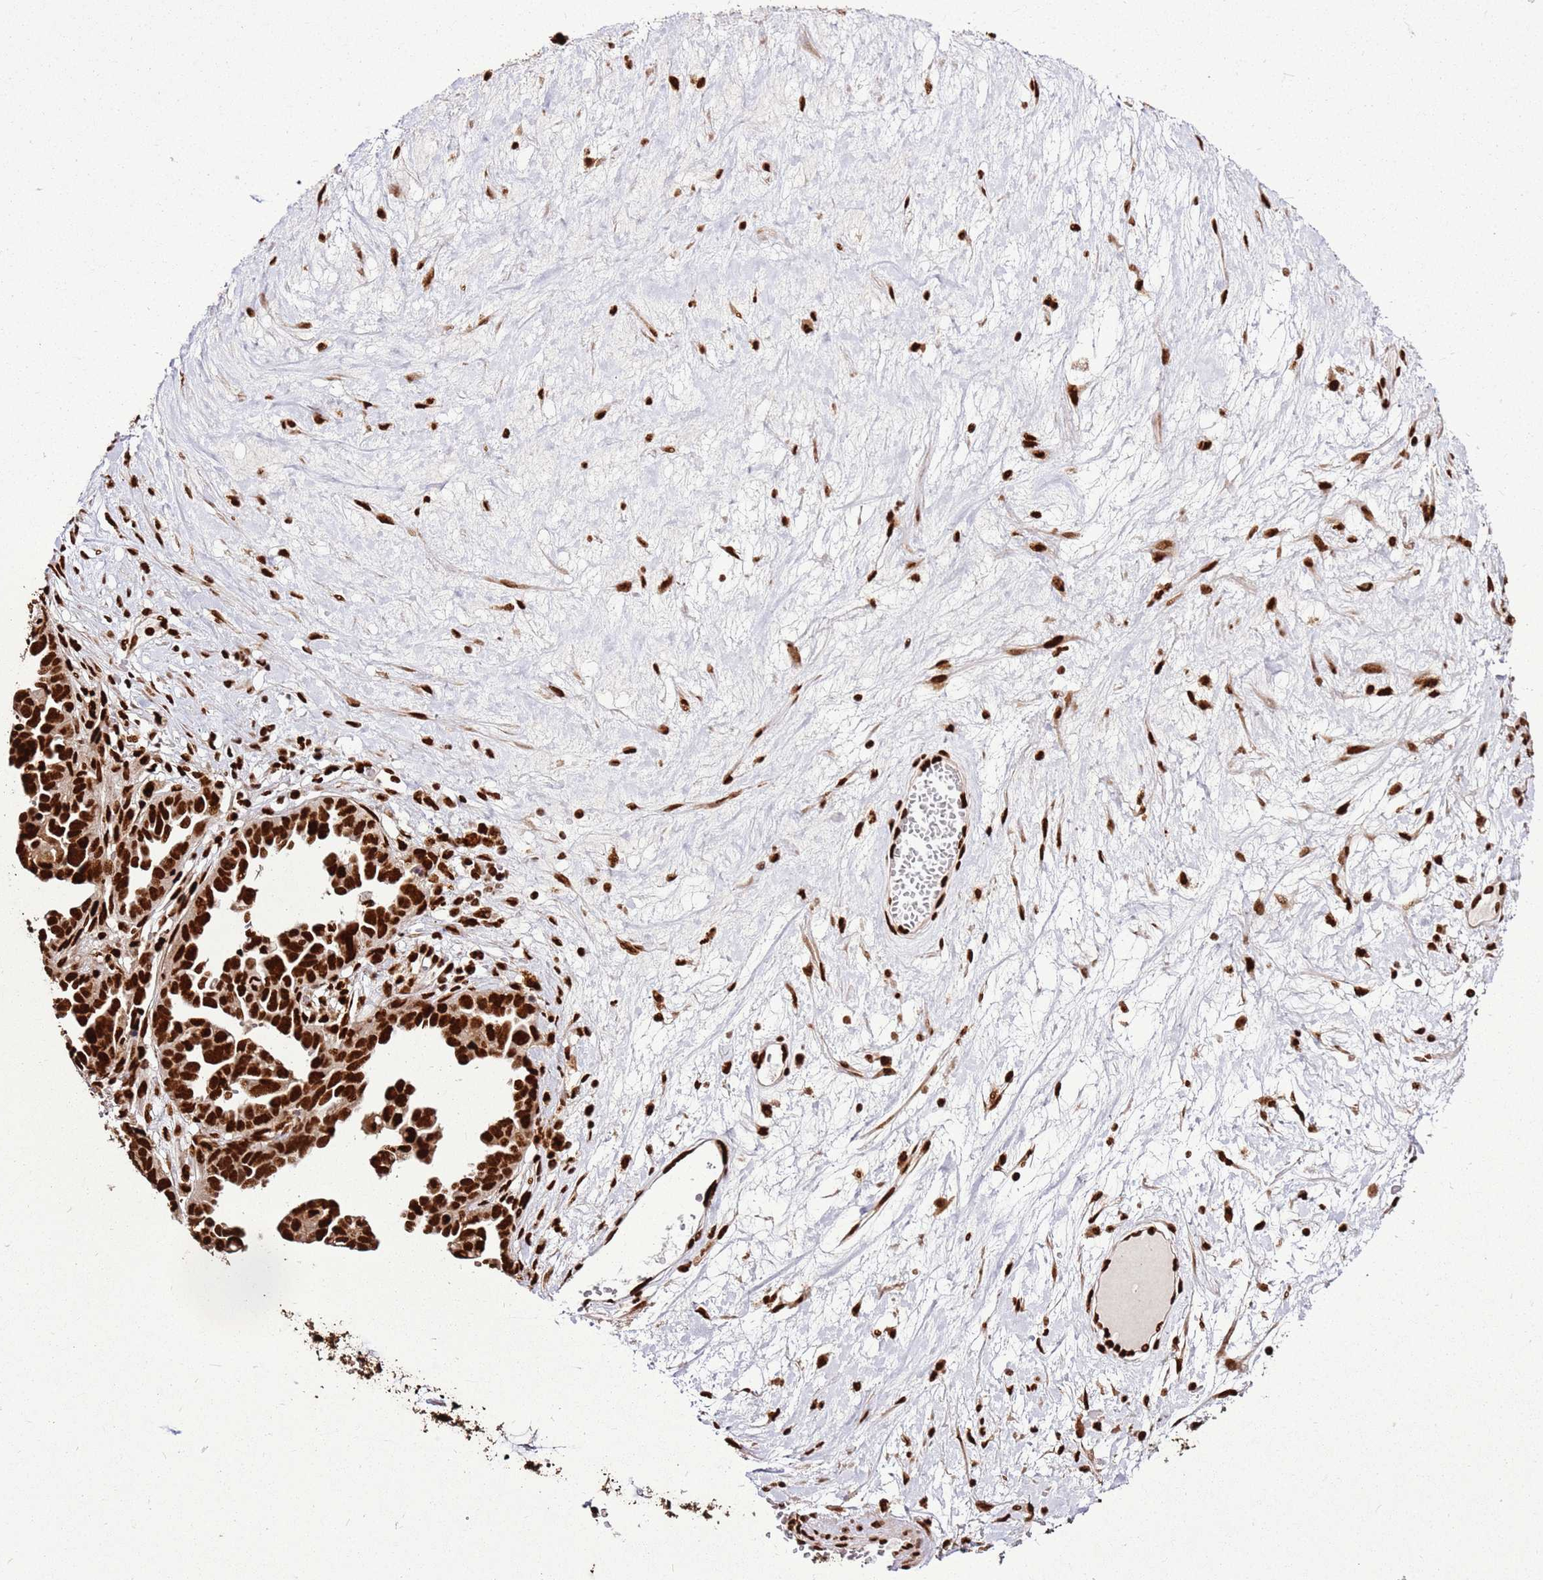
{"staining": {"intensity": "strong", "quantity": ">75%", "location": "nuclear"}, "tissue": "ovarian cancer", "cell_type": "Tumor cells", "image_type": "cancer", "snomed": [{"axis": "morphology", "description": "Cystadenocarcinoma, serous, NOS"}, {"axis": "topography", "description": "Ovary"}], "caption": "Immunohistochemistry micrograph of ovarian cancer stained for a protein (brown), which shows high levels of strong nuclear staining in about >75% of tumor cells.", "gene": "HNRNPAB", "patient": {"sex": "female", "age": 54}}